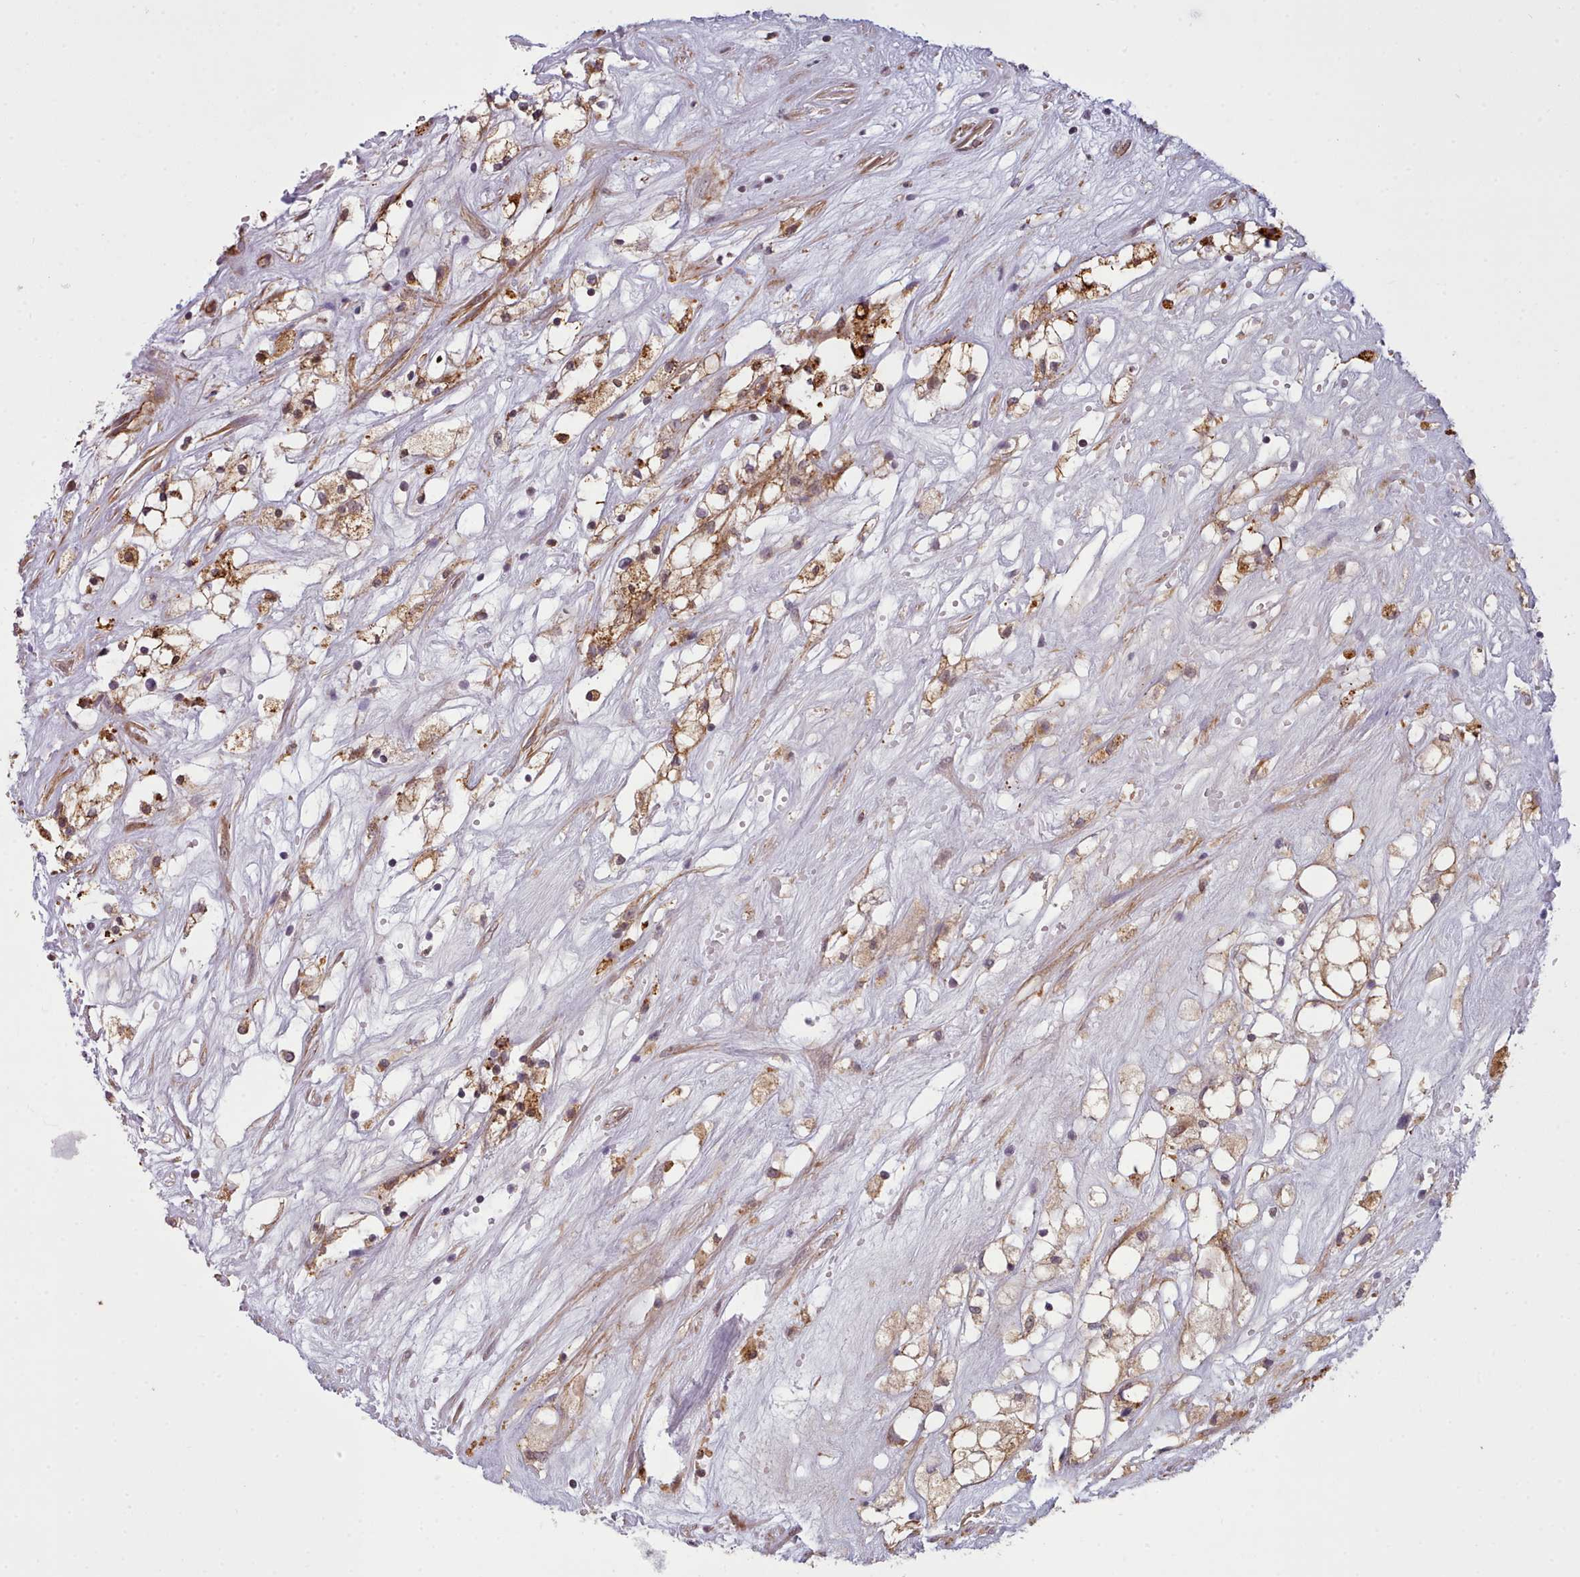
{"staining": {"intensity": "moderate", "quantity": ">75%", "location": "cytoplasmic/membranous"}, "tissue": "renal cancer", "cell_type": "Tumor cells", "image_type": "cancer", "snomed": [{"axis": "morphology", "description": "Adenocarcinoma, NOS"}, {"axis": "topography", "description": "Kidney"}], "caption": "Protein analysis of renal cancer (adenocarcinoma) tissue displays moderate cytoplasmic/membranous staining in approximately >75% of tumor cells. The protein is shown in brown color, while the nuclei are stained blue.", "gene": "MRPL46", "patient": {"sex": "male", "age": 59}}